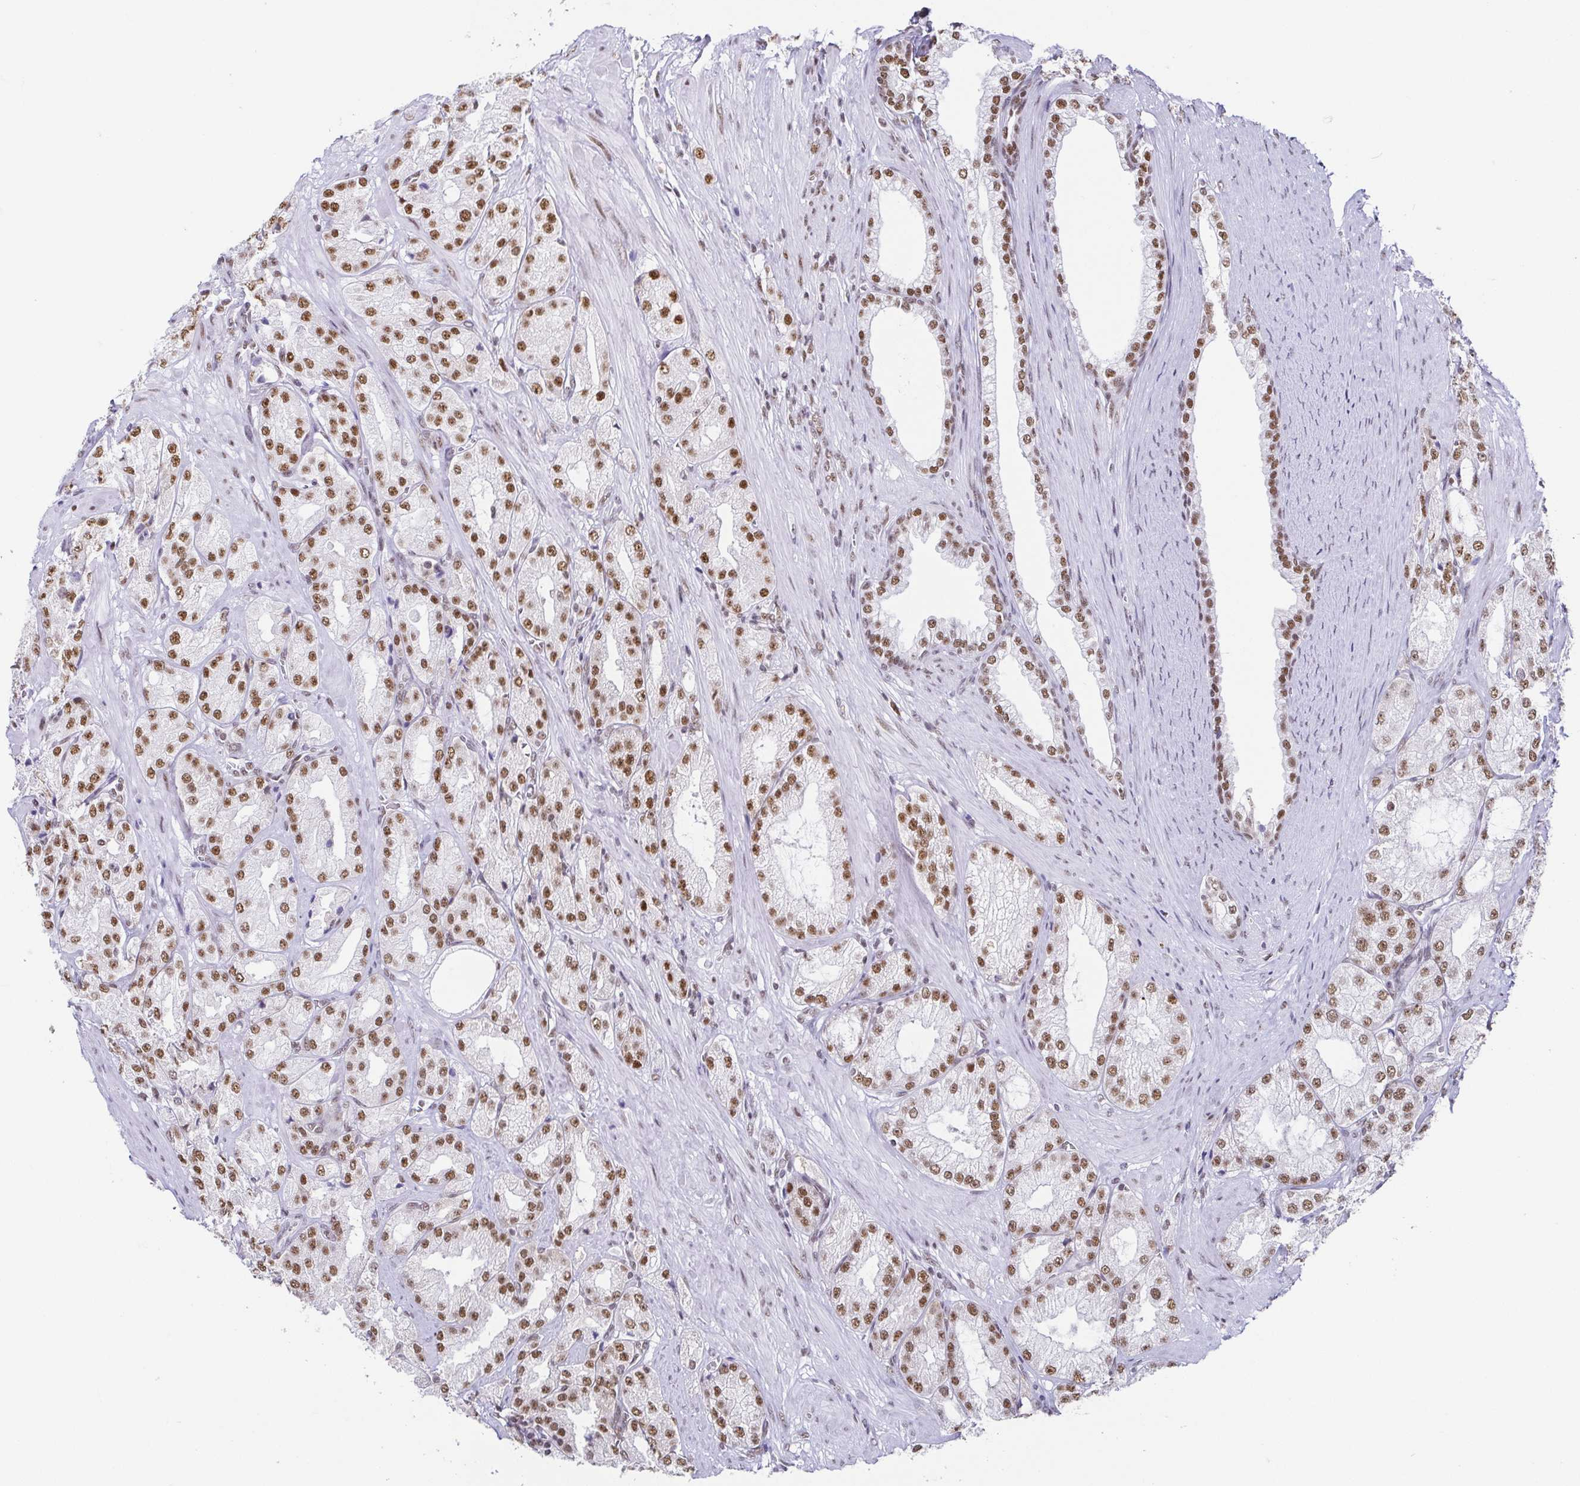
{"staining": {"intensity": "moderate", "quantity": "25%-75%", "location": "nuclear"}, "tissue": "prostate cancer", "cell_type": "Tumor cells", "image_type": "cancer", "snomed": [{"axis": "morphology", "description": "Adenocarcinoma, High grade"}, {"axis": "topography", "description": "Prostate"}], "caption": "Immunohistochemical staining of prostate adenocarcinoma (high-grade) shows medium levels of moderate nuclear staining in about 25%-75% of tumor cells.", "gene": "EWSR1", "patient": {"sex": "male", "age": 68}}